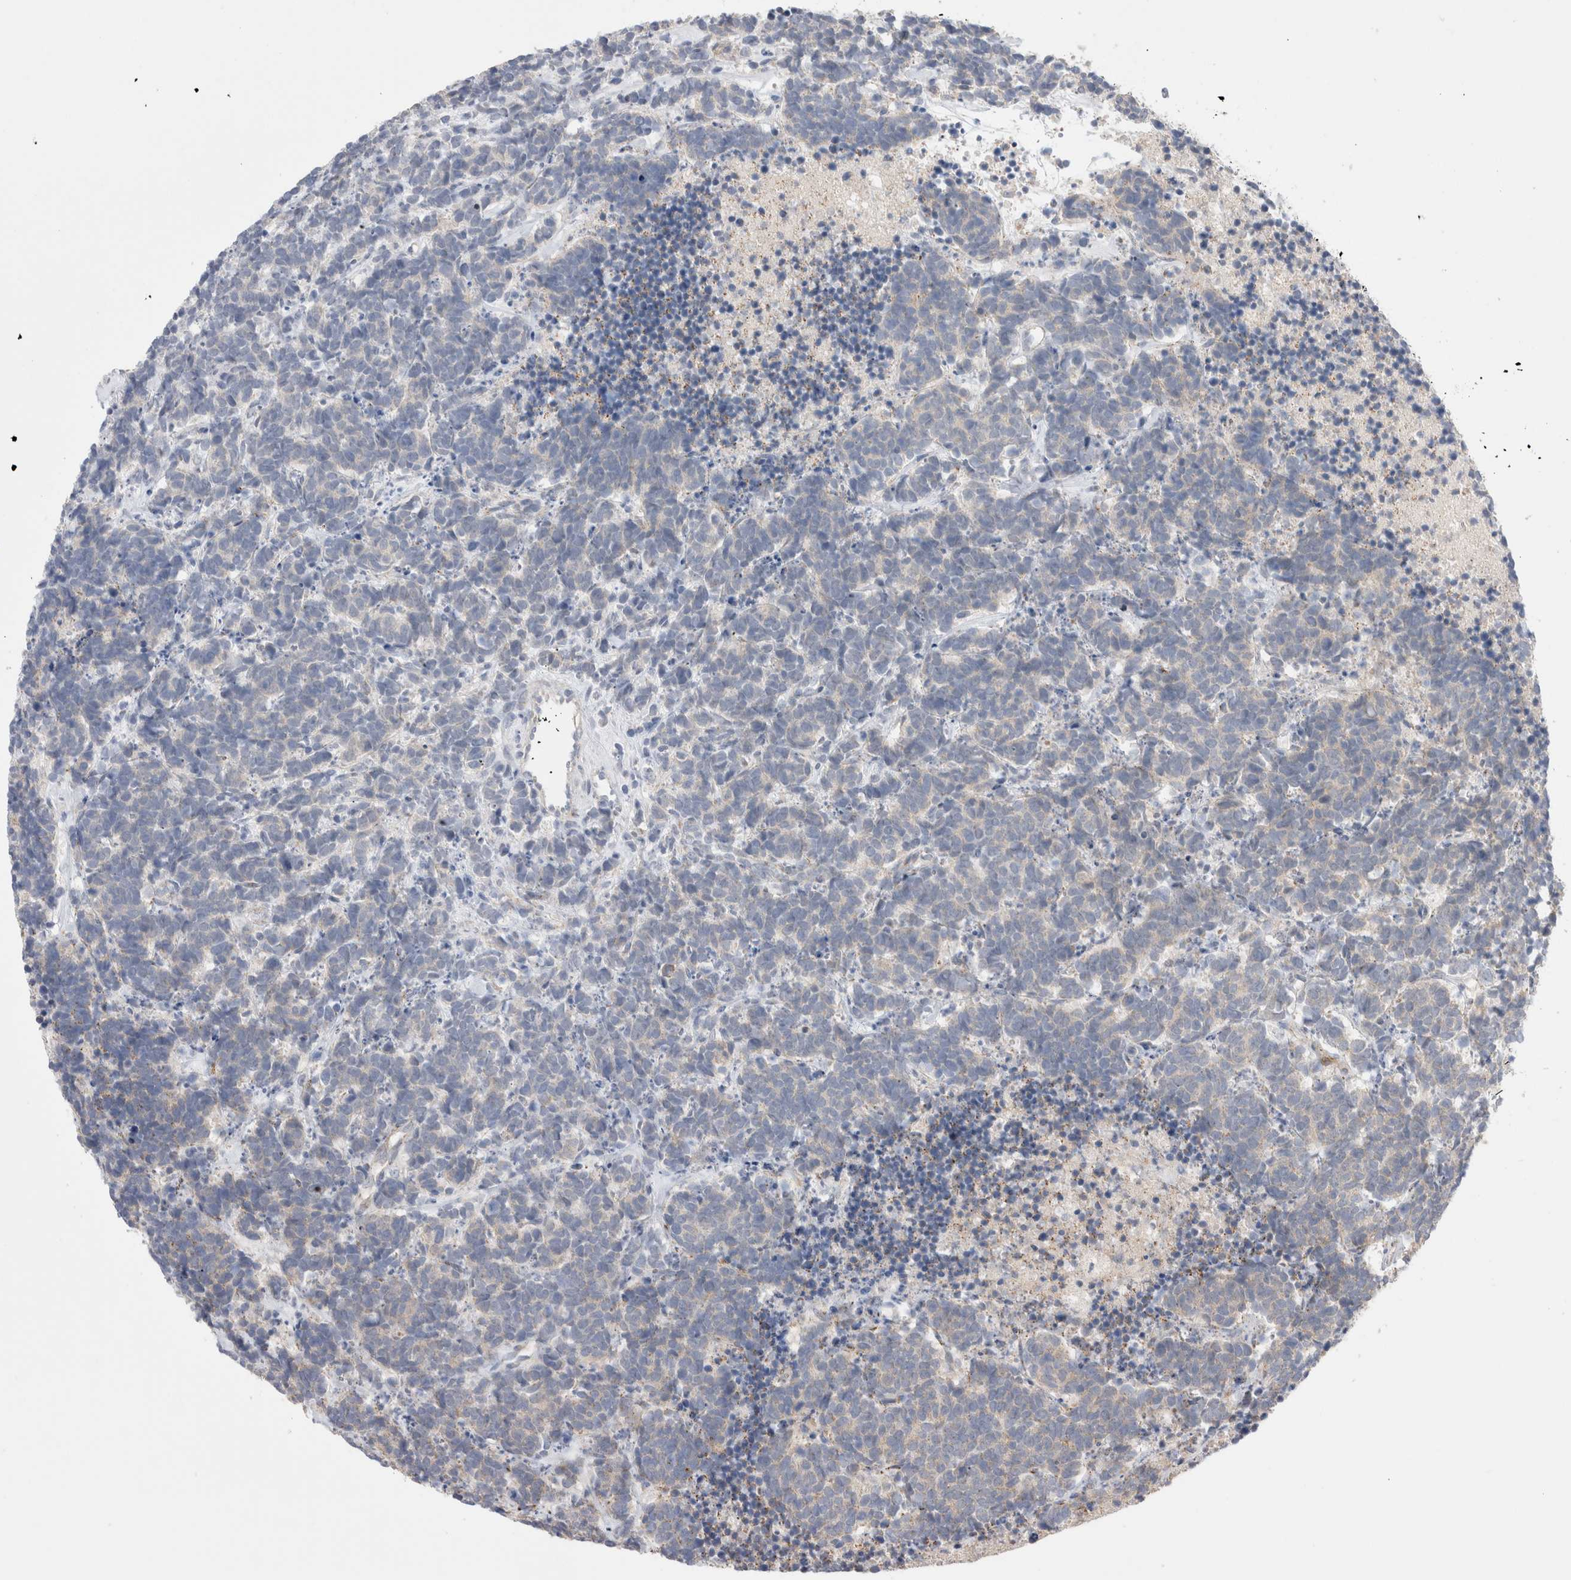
{"staining": {"intensity": "negative", "quantity": "none", "location": "none"}, "tissue": "carcinoid", "cell_type": "Tumor cells", "image_type": "cancer", "snomed": [{"axis": "morphology", "description": "Carcinoma, NOS"}, {"axis": "morphology", "description": "Carcinoid, malignant, NOS"}, {"axis": "topography", "description": "Urinary bladder"}], "caption": "Immunohistochemical staining of human carcinoid exhibits no significant positivity in tumor cells.", "gene": "CHADL", "patient": {"sex": "male", "age": 57}}